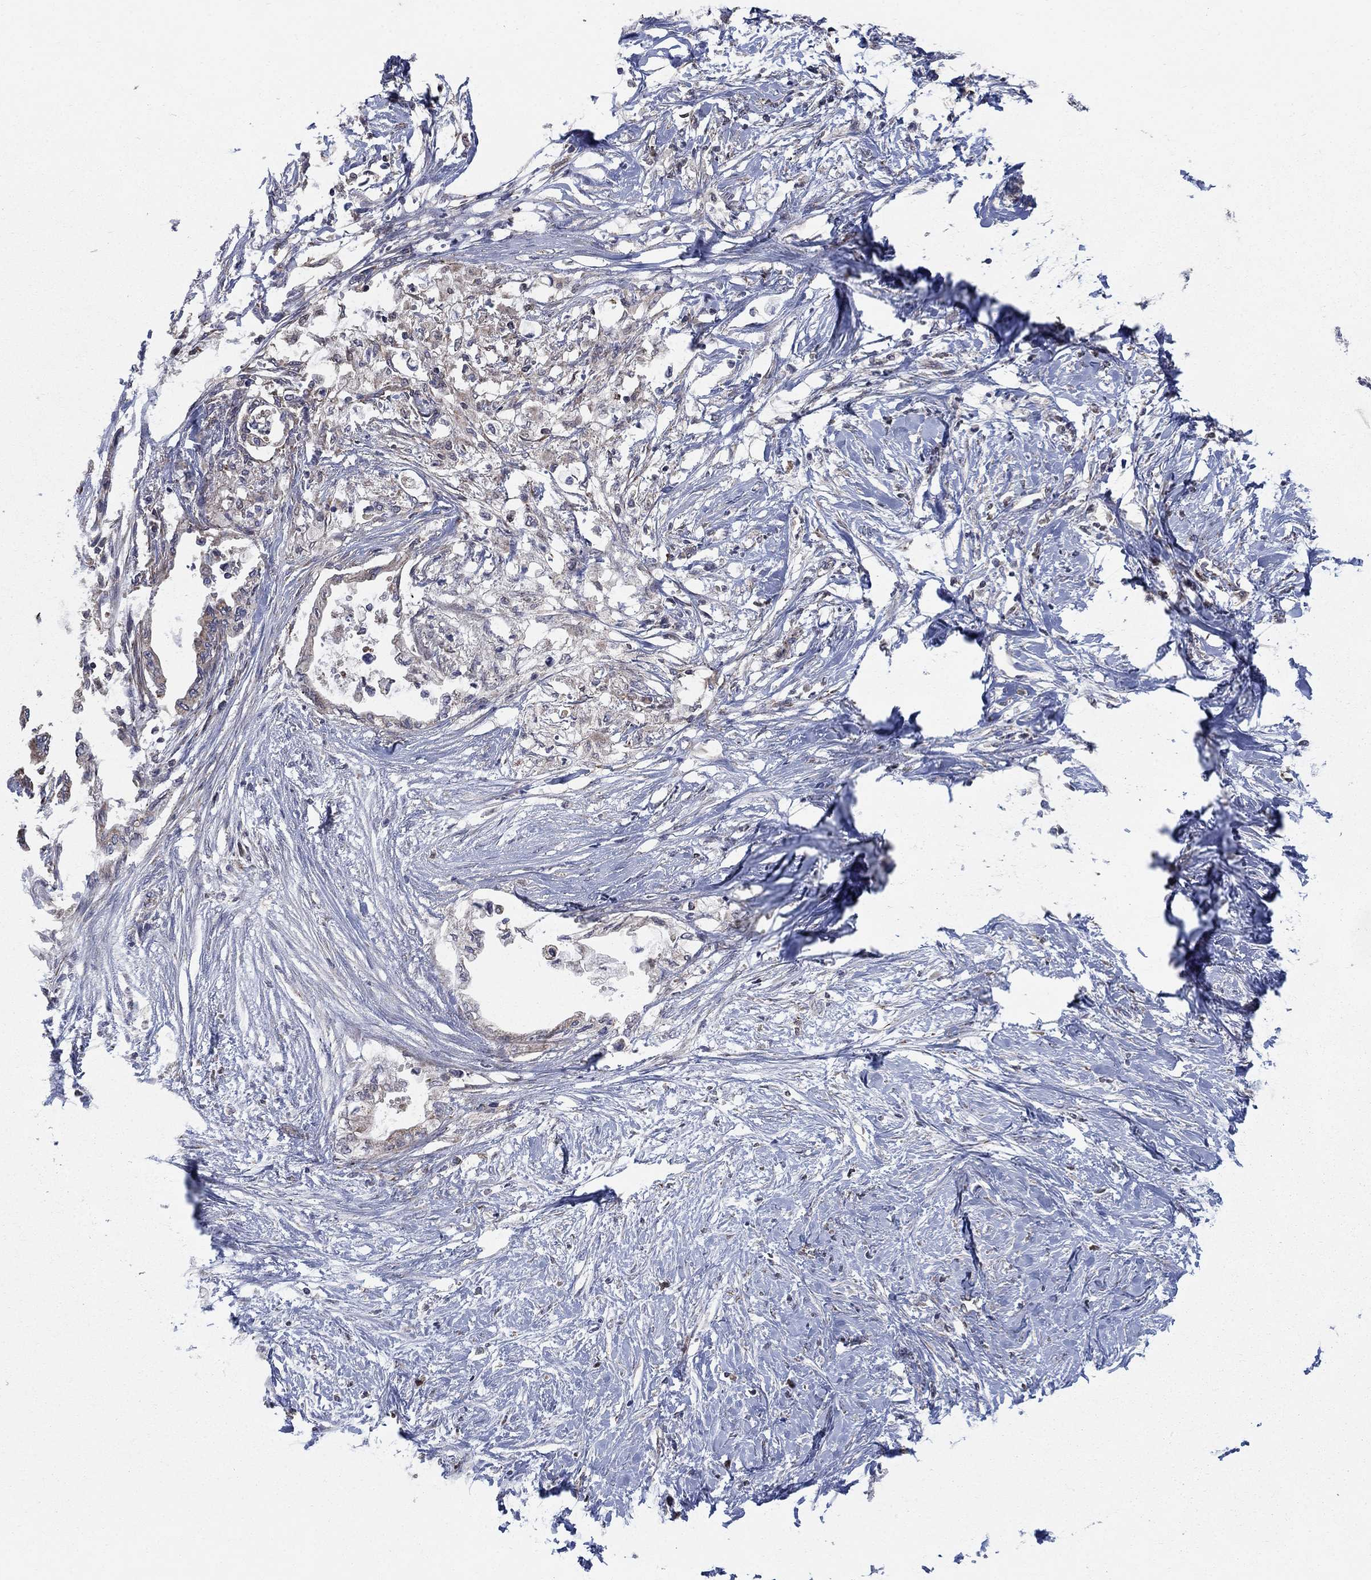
{"staining": {"intensity": "negative", "quantity": "none", "location": "none"}, "tissue": "pancreatic cancer", "cell_type": "Tumor cells", "image_type": "cancer", "snomed": [{"axis": "morphology", "description": "Normal tissue, NOS"}, {"axis": "morphology", "description": "Adenocarcinoma, NOS"}, {"axis": "topography", "description": "Pancreas"}, {"axis": "topography", "description": "Duodenum"}], "caption": "Tumor cells show no significant positivity in adenocarcinoma (pancreatic).", "gene": "NME7", "patient": {"sex": "female", "age": 60}}